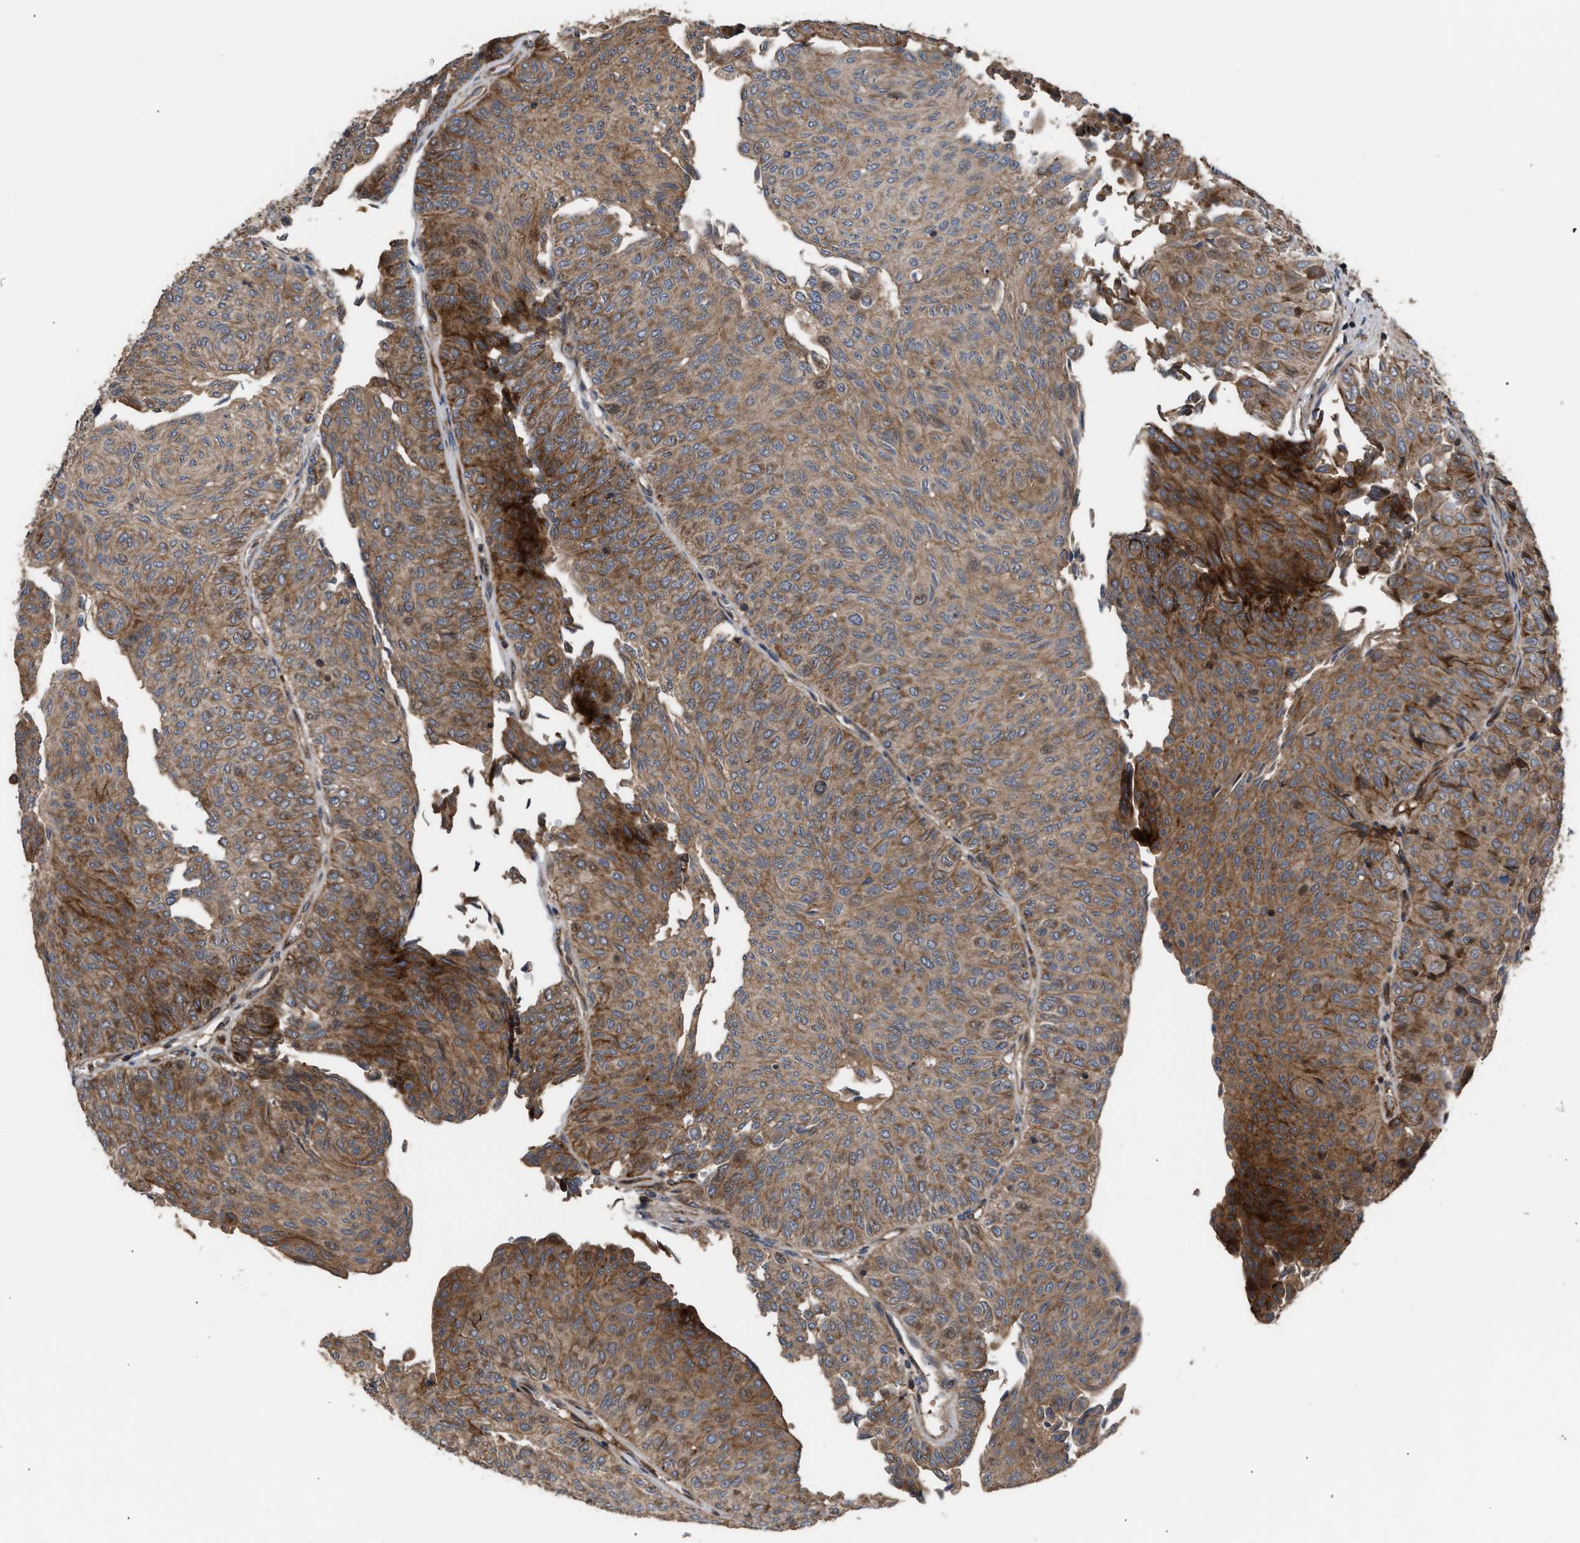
{"staining": {"intensity": "strong", "quantity": ">75%", "location": "cytoplasmic/membranous"}, "tissue": "urothelial cancer", "cell_type": "Tumor cells", "image_type": "cancer", "snomed": [{"axis": "morphology", "description": "Urothelial carcinoma, Low grade"}, {"axis": "topography", "description": "Urinary bladder"}], "caption": "An image of human urothelial cancer stained for a protein reveals strong cytoplasmic/membranous brown staining in tumor cells.", "gene": "STAU1", "patient": {"sex": "male", "age": 78}}